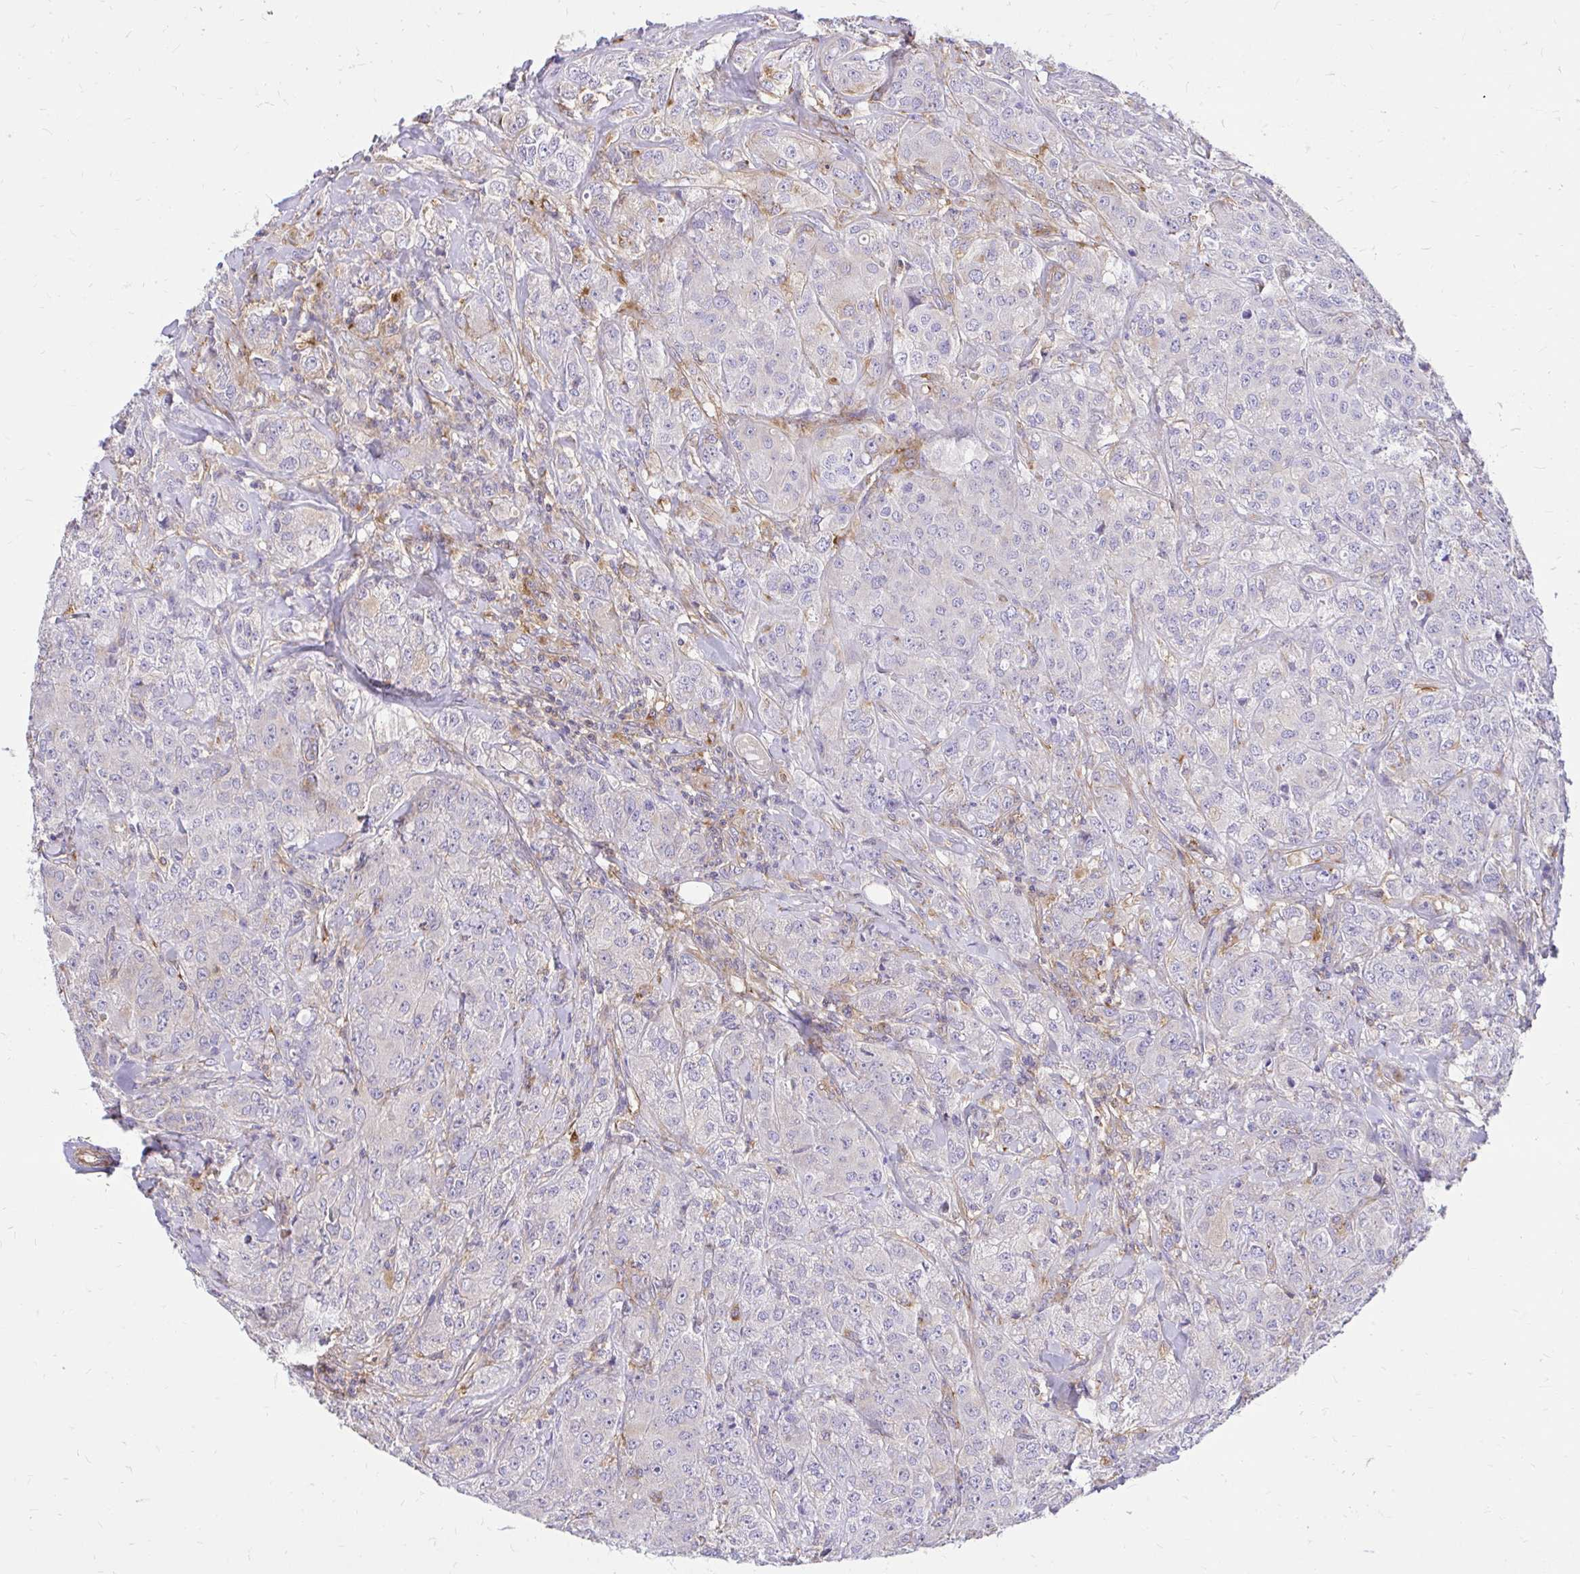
{"staining": {"intensity": "negative", "quantity": "none", "location": "none"}, "tissue": "breast cancer", "cell_type": "Tumor cells", "image_type": "cancer", "snomed": [{"axis": "morphology", "description": "Normal tissue, NOS"}, {"axis": "morphology", "description": "Duct carcinoma"}, {"axis": "topography", "description": "Breast"}], "caption": "IHC micrograph of neoplastic tissue: human breast infiltrating ductal carcinoma stained with DAB demonstrates no significant protein positivity in tumor cells.", "gene": "ABCB10", "patient": {"sex": "female", "age": 43}}